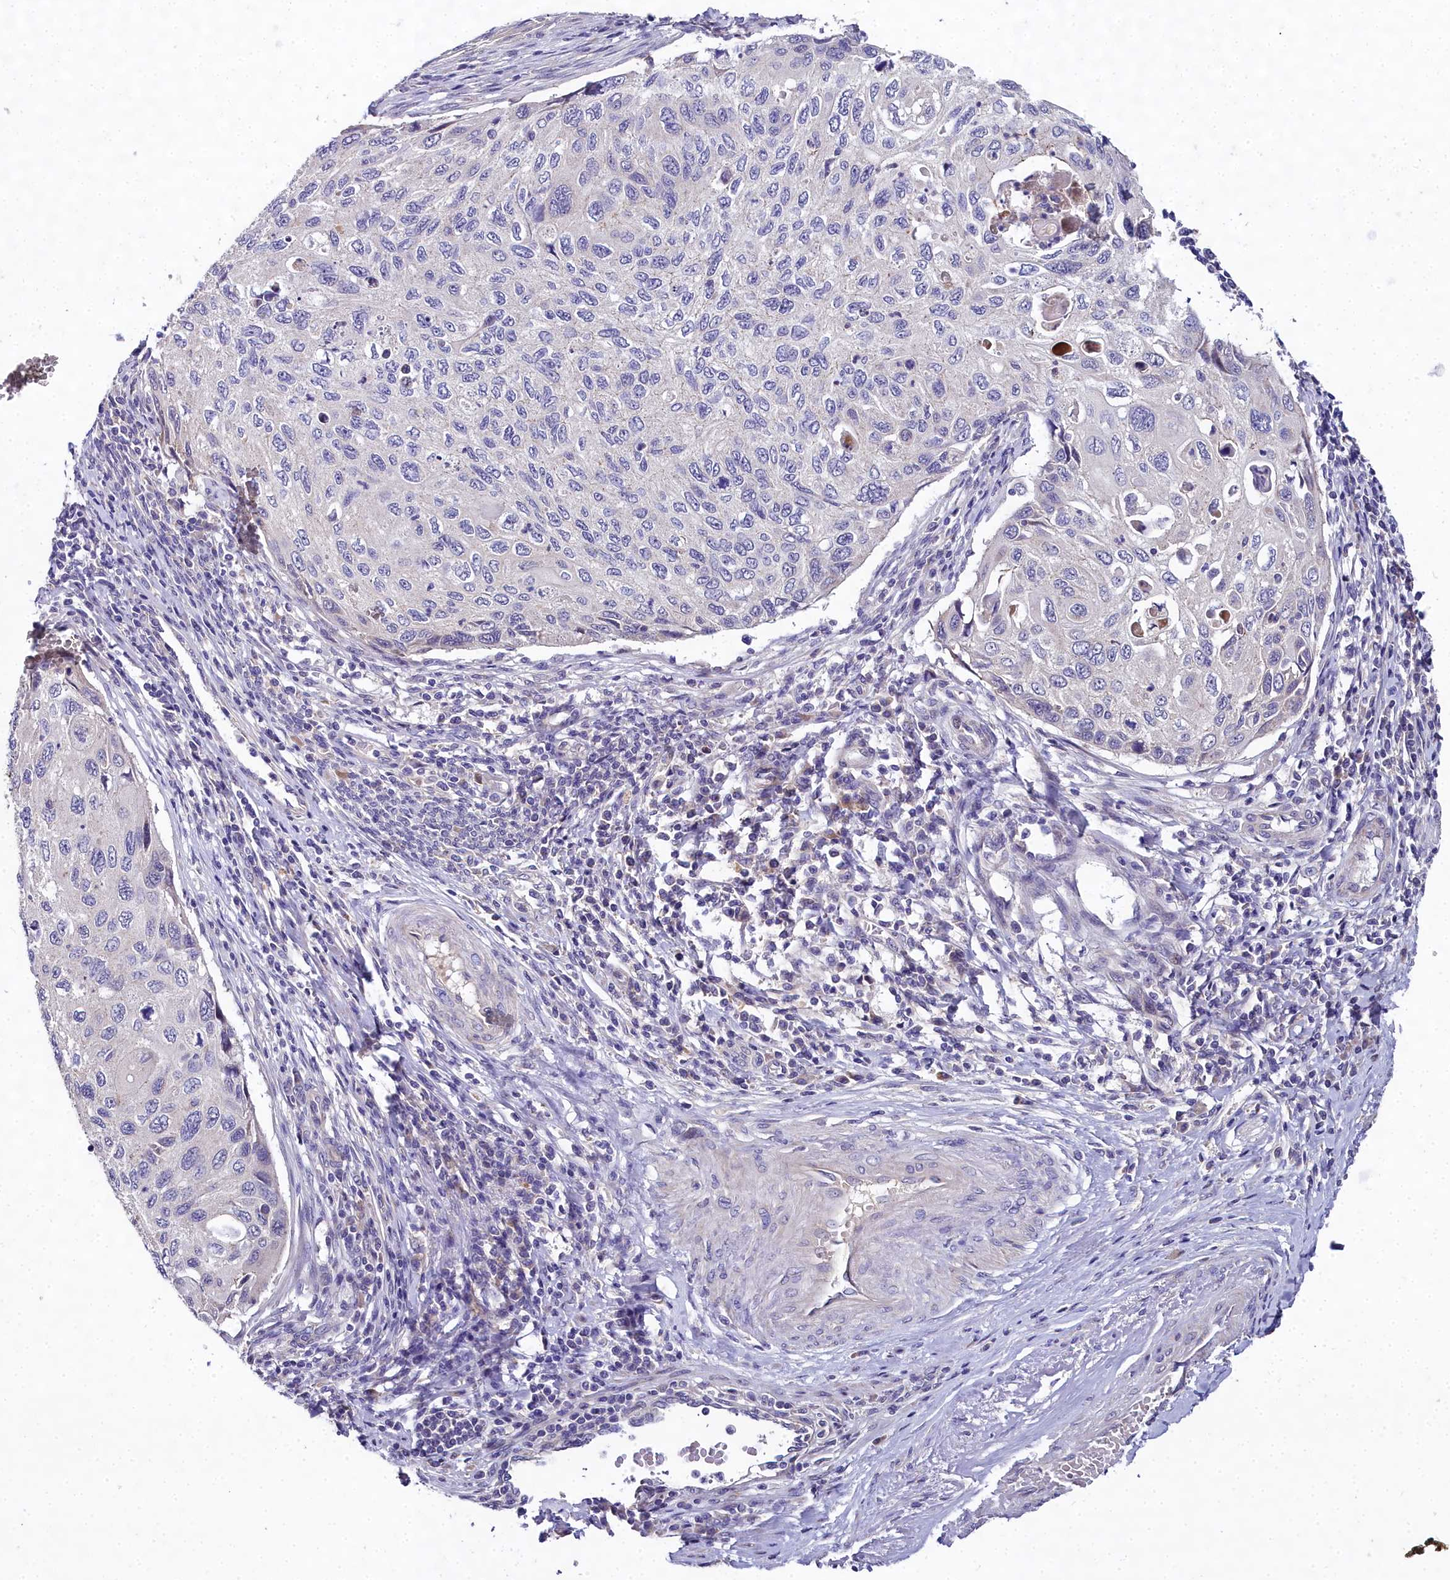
{"staining": {"intensity": "negative", "quantity": "none", "location": "none"}, "tissue": "cervical cancer", "cell_type": "Tumor cells", "image_type": "cancer", "snomed": [{"axis": "morphology", "description": "Squamous cell carcinoma, NOS"}, {"axis": "topography", "description": "Cervix"}], "caption": "The IHC image has no significant positivity in tumor cells of cervical cancer (squamous cell carcinoma) tissue.", "gene": "NT5M", "patient": {"sex": "female", "age": 70}}